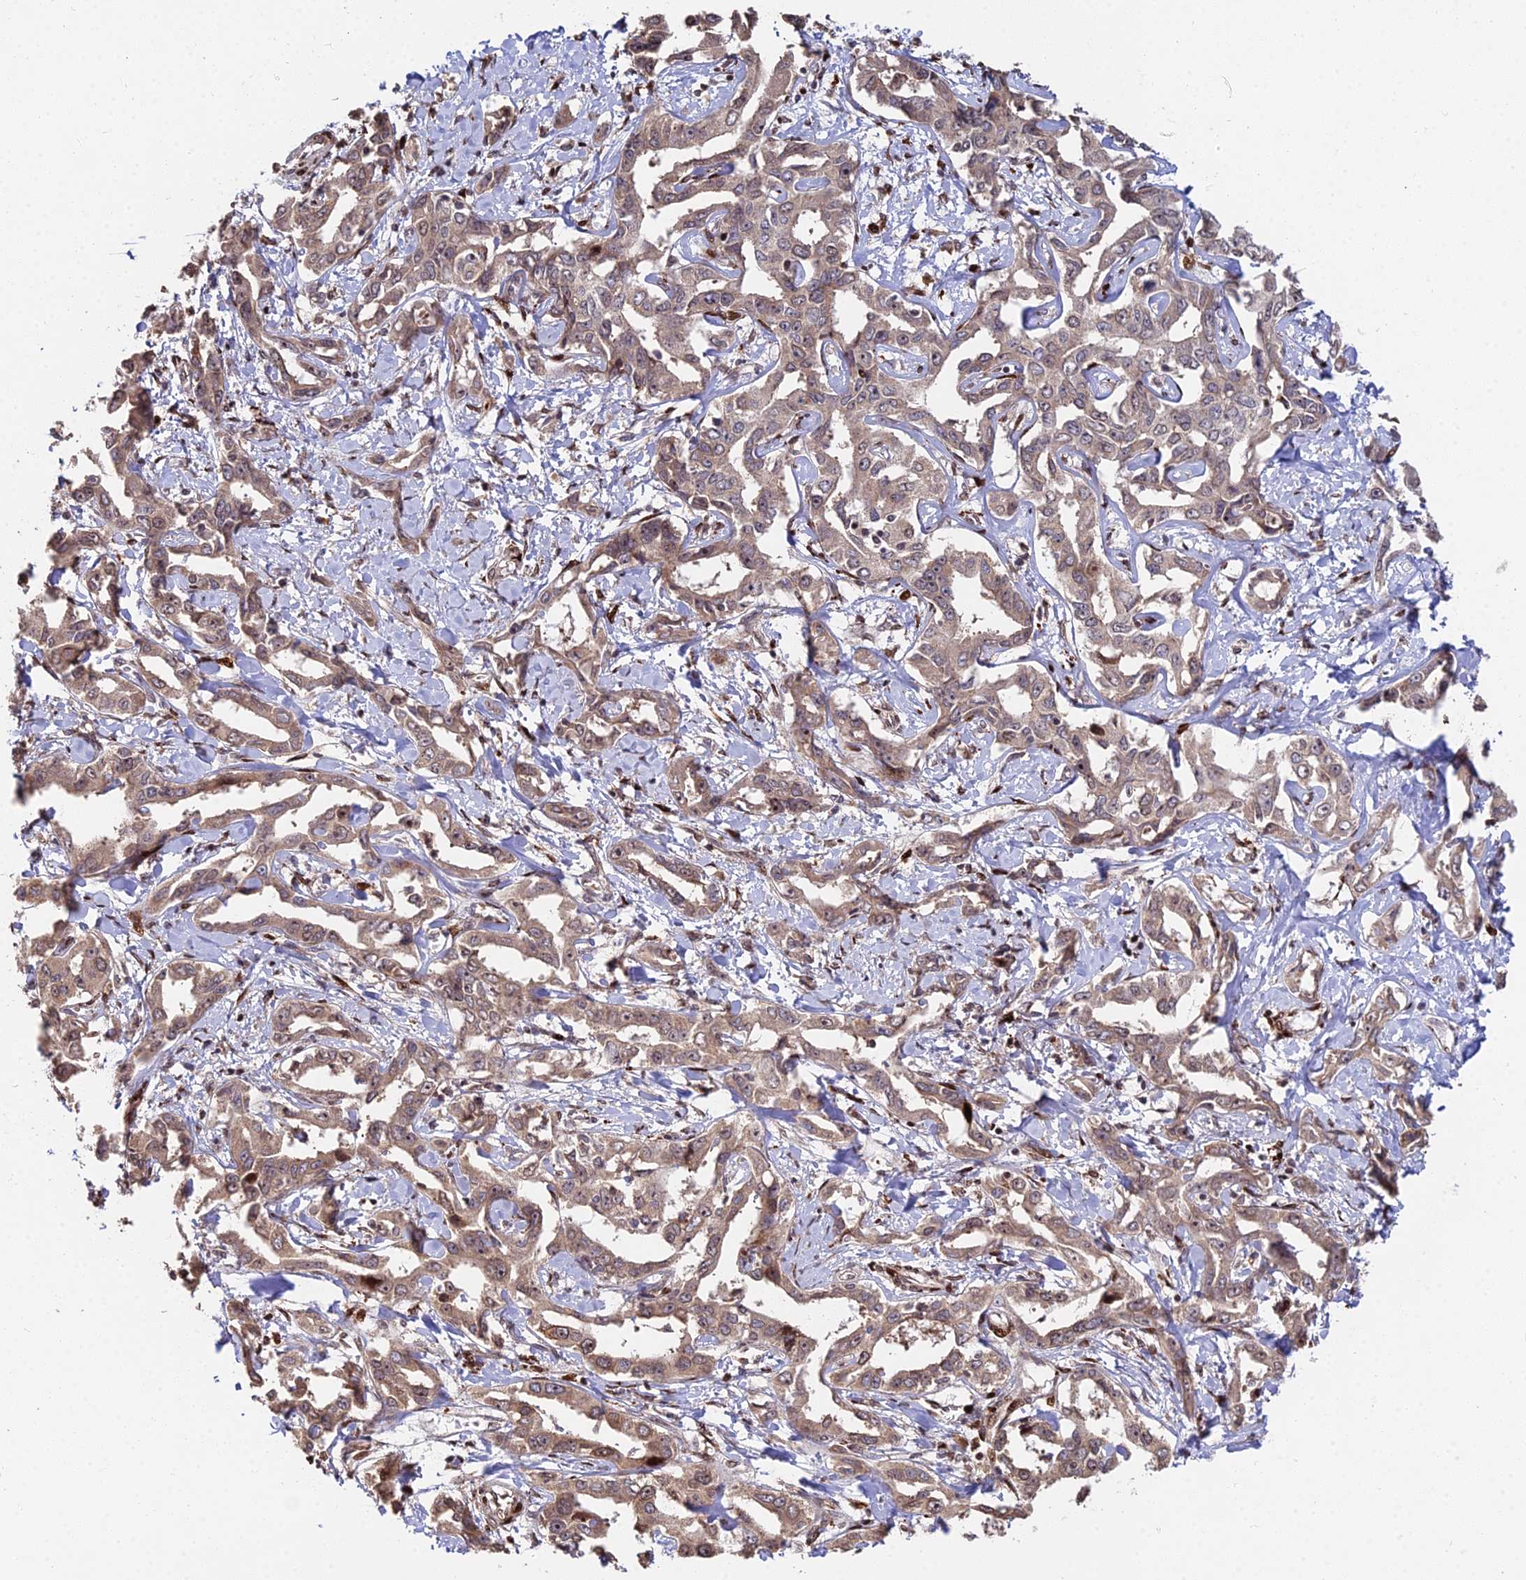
{"staining": {"intensity": "moderate", "quantity": ">75%", "location": "cytoplasmic/membranous"}, "tissue": "liver cancer", "cell_type": "Tumor cells", "image_type": "cancer", "snomed": [{"axis": "morphology", "description": "Cholangiocarcinoma"}, {"axis": "topography", "description": "Liver"}], "caption": "Immunohistochemistry (DAB) staining of human liver cholangiocarcinoma demonstrates moderate cytoplasmic/membranous protein staining in approximately >75% of tumor cells.", "gene": "RBMS2", "patient": {"sex": "male", "age": 59}}